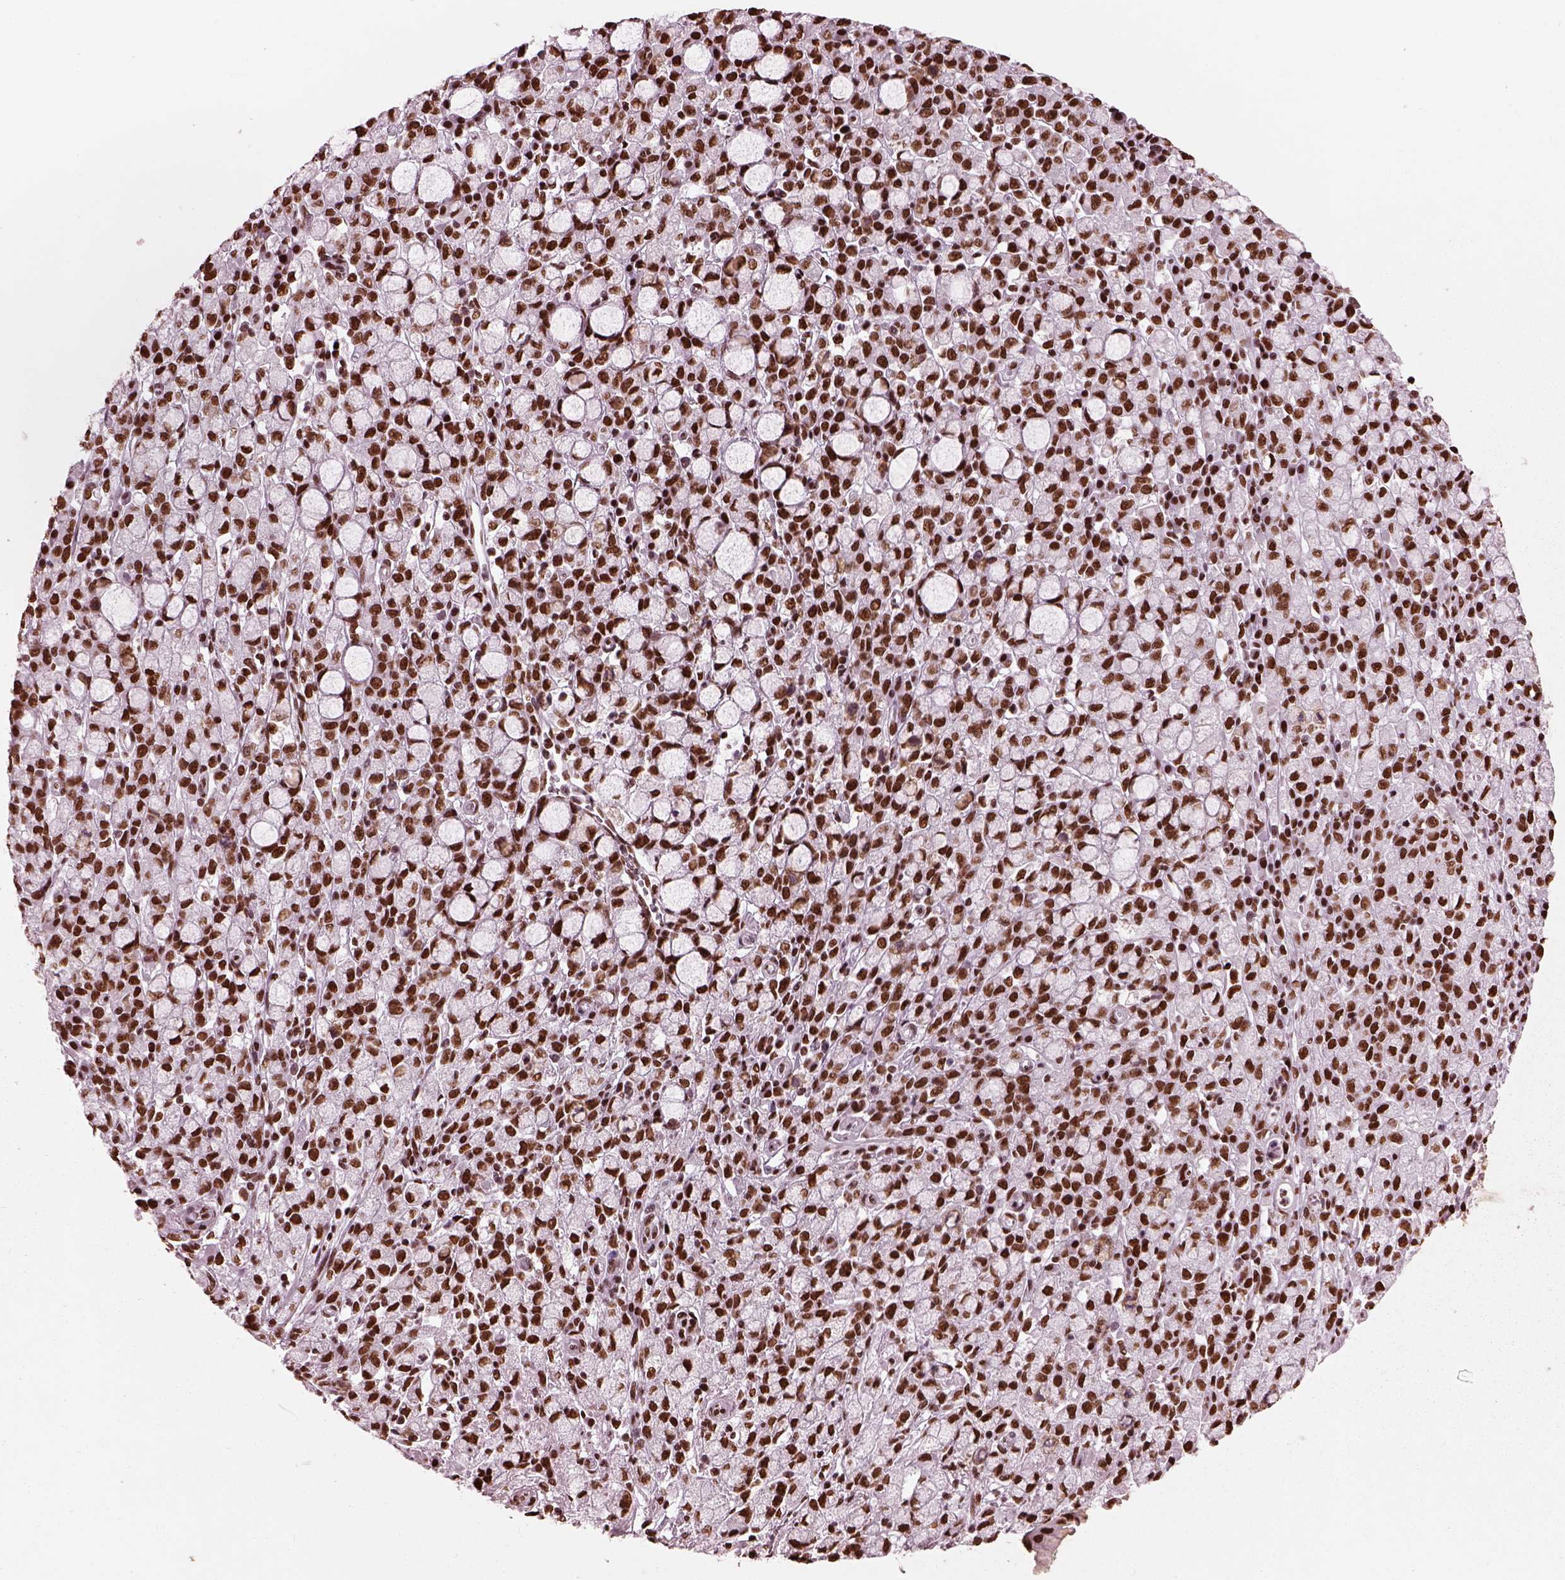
{"staining": {"intensity": "strong", "quantity": ">75%", "location": "nuclear"}, "tissue": "stomach cancer", "cell_type": "Tumor cells", "image_type": "cancer", "snomed": [{"axis": "morphology", "description": "Adenocarcinoma, NOS"}, {"axis": "topography", "description": "Stomach"}], "caption": "Immunohistochemistry (IHC) of human stomach cancer (adenocarcinoma) displays high levels of strong nuclear staining in about >75% of tumor cells.", "gene": "CBFA2T3", "patient": {"sex": "male", "age": 58}}